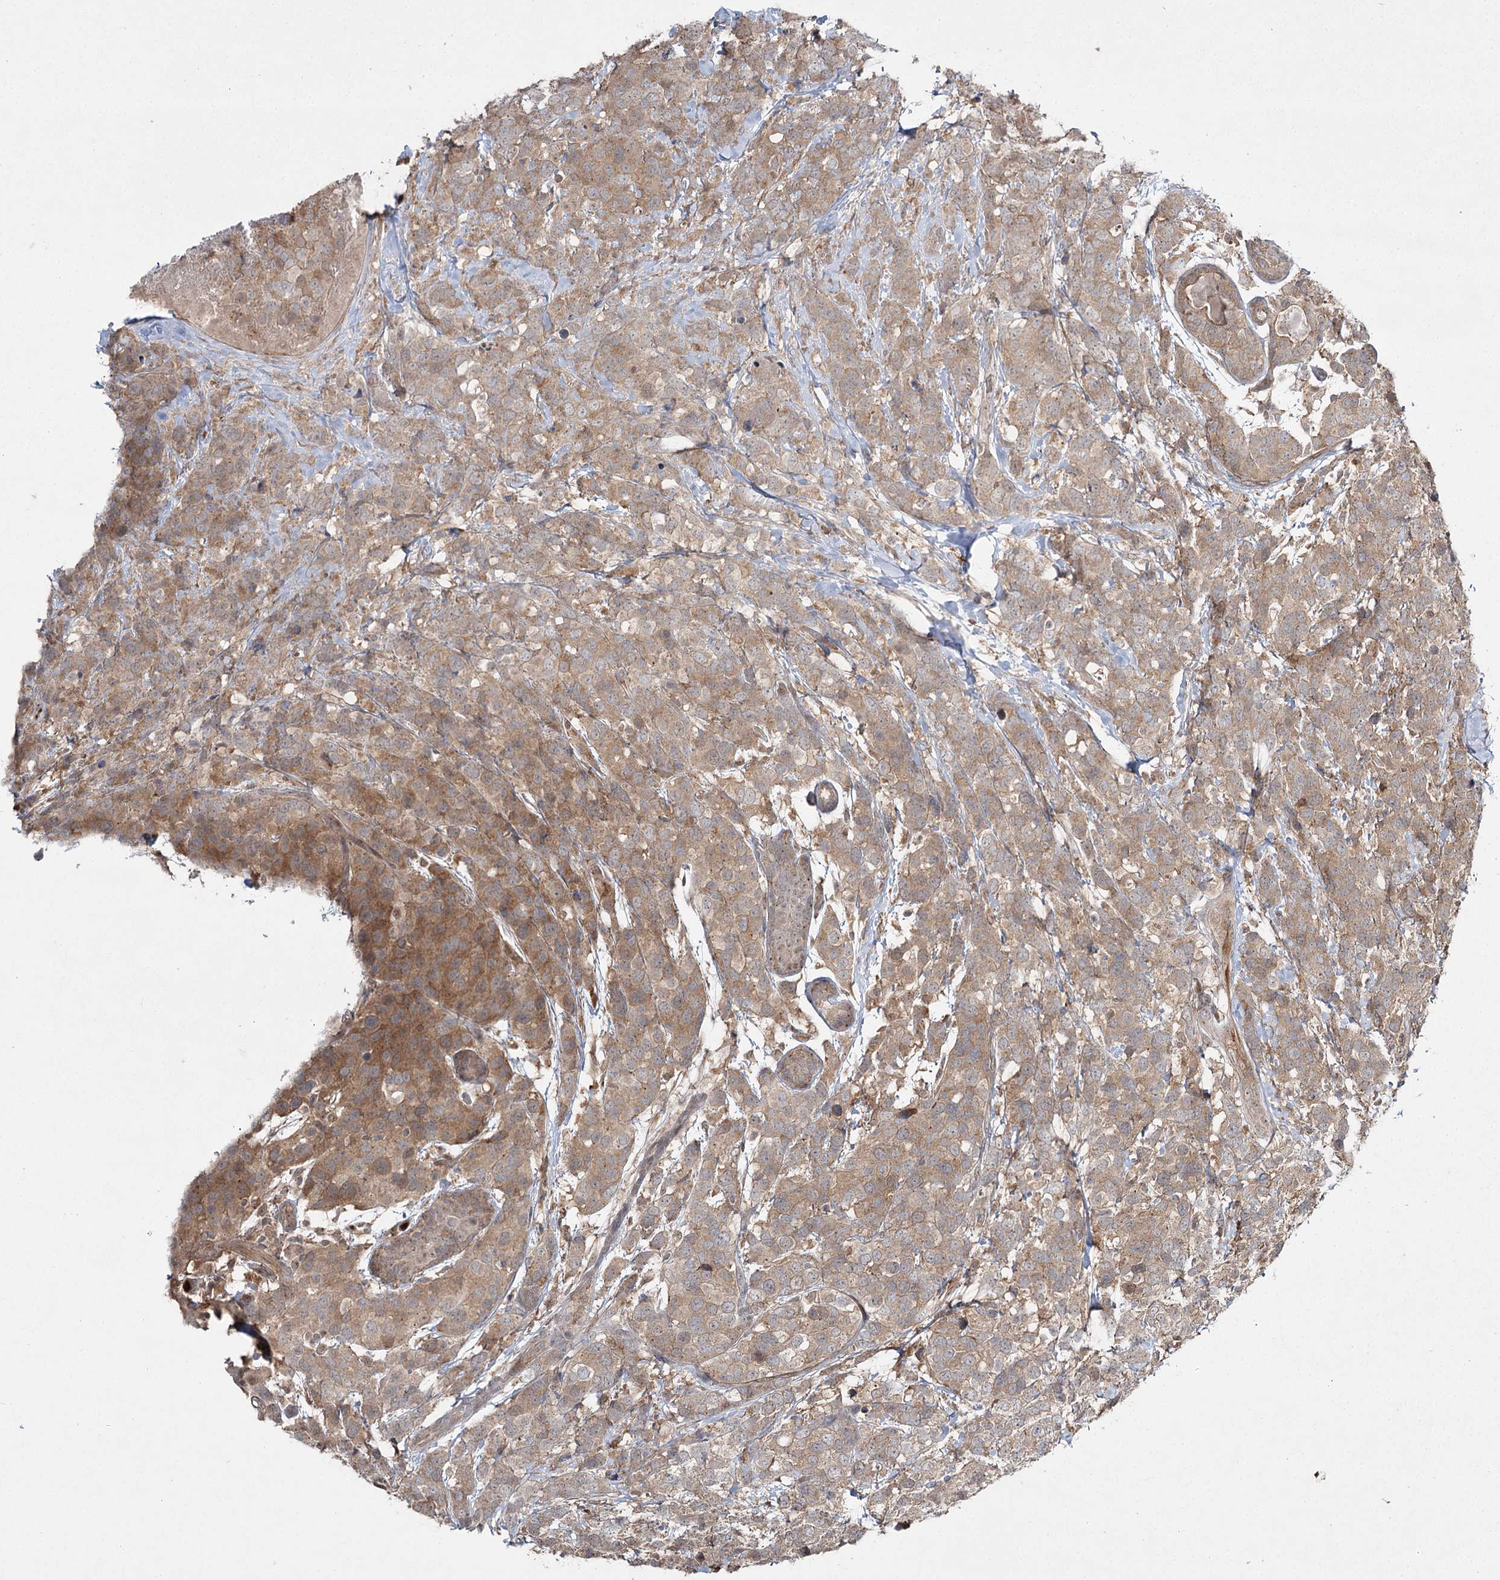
{"staining": {"intensity": "moderate", "quantity": ">75%", "location": "cytoplasmic/membranous"}, "tissue": "breast cancer", "cell_type": "Tumor cells", "image_type": "cancer", "snomed": [{"axis": "morphology", "description": "Lobular carcinoma"}, {"axis": "topography", "description": "Breast"}], "caption": "Immunohistochemical staining of breast cancer demonstrates medium levels of moderate cytoplasmic/membranous expression in approximately >75% of tumor cells. The protein of interest is shown in brown color, while the nuclei are stained blue.", "gene": "WDR44", "patient": {"sex": "female", "age": 59}}